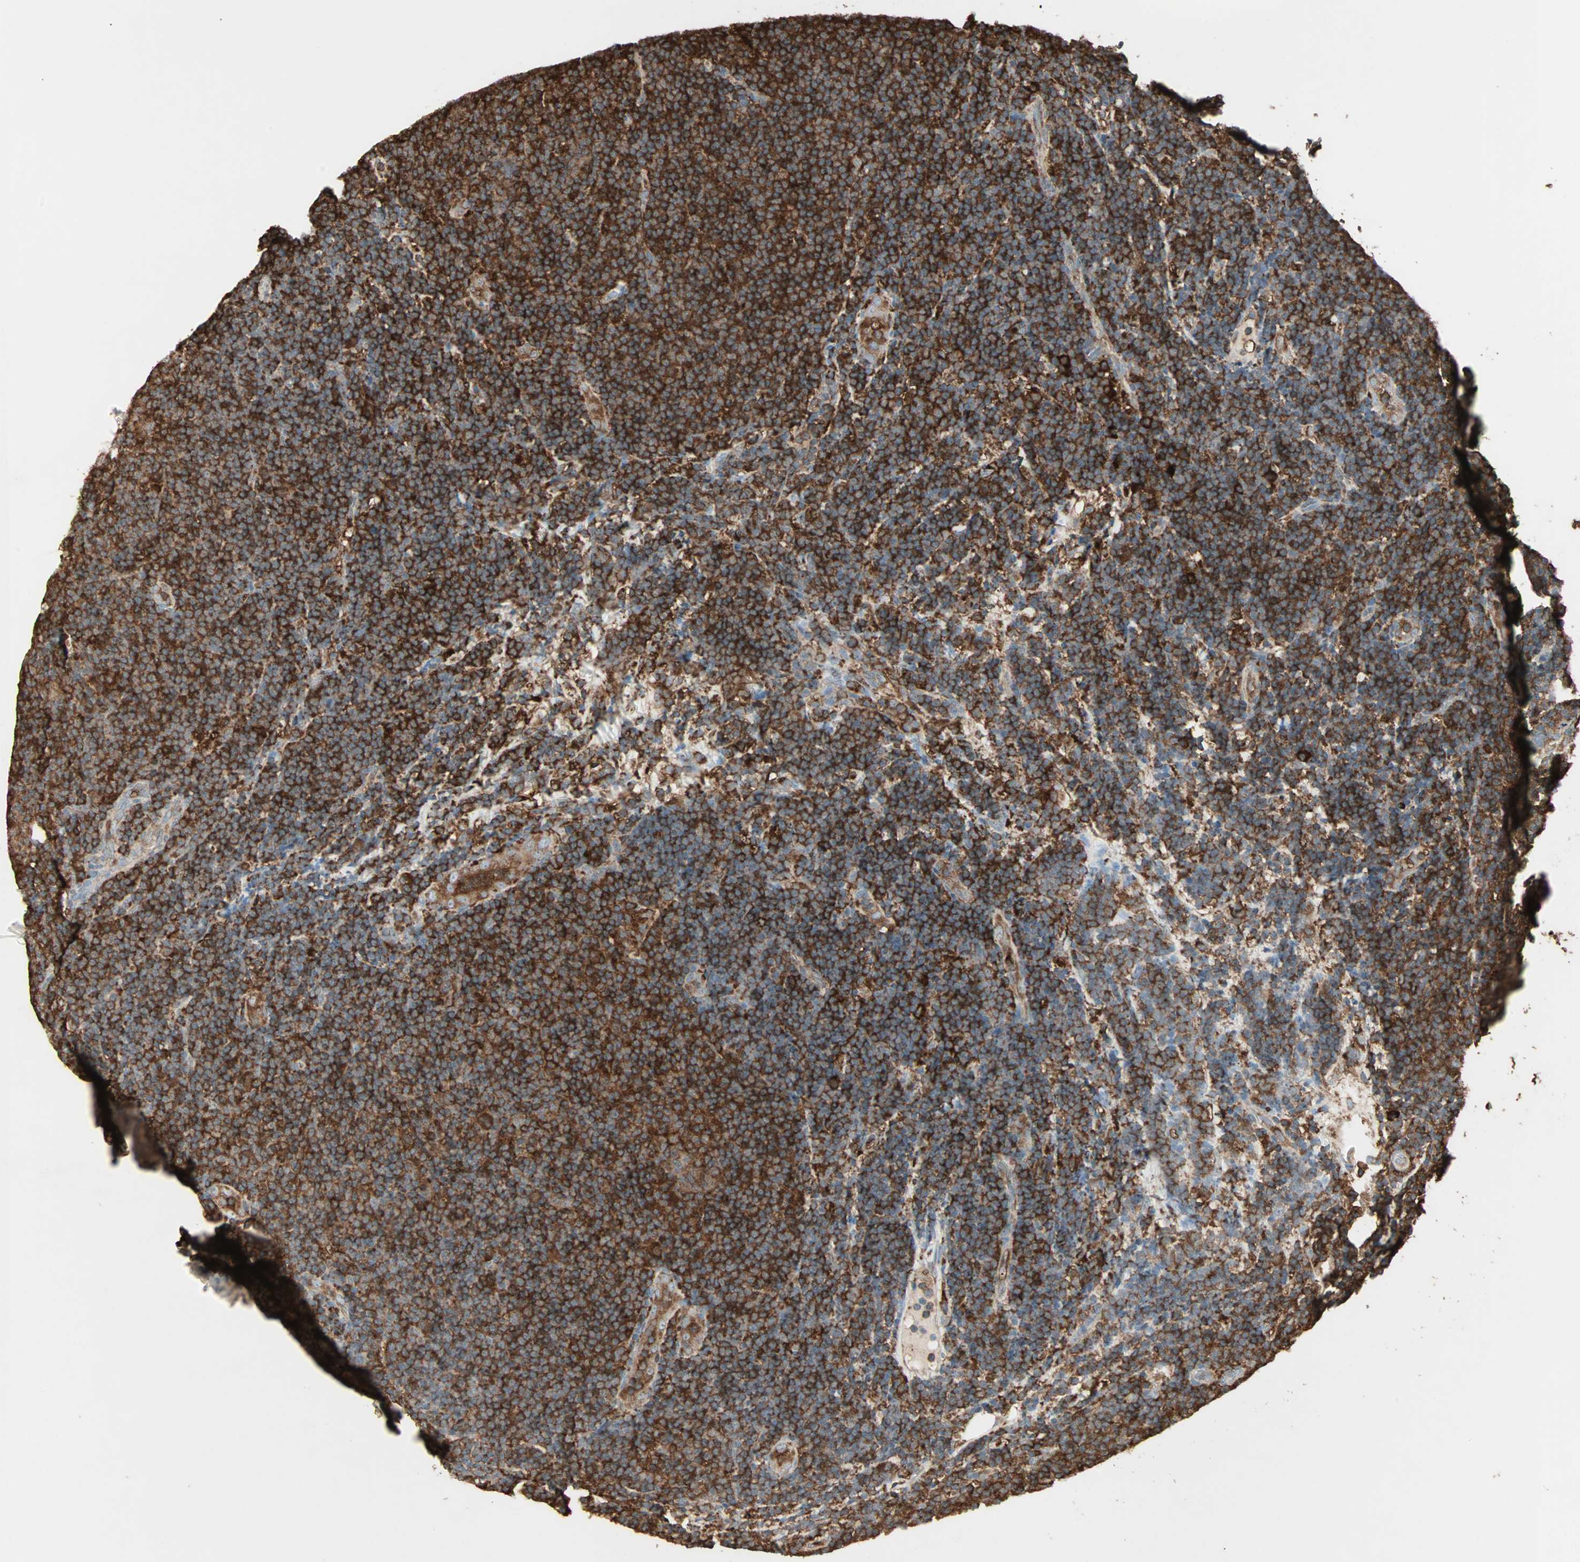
{"staining": {"intensity": "strong", "quantity": ">75%", "location": "cytoplasmic/membranous"}, "tissue": "lymphoma", "cell_type": "Tumor cells", "image_type": "cancer", "snomed": [{"axis": "morphology", "description": "Malignant lymphoma, non-Hodgkin's type, Low grade"}, {"axis": "topography", "description": "Lymph node"}], "caption": "Immunohistochemistry (IHC) of lymphoma shows high levels of strong cytoplasmic/membranous positivity in approximately >75% of tumor cells. Using DAB (brown) and hematoxylin (blue) stains, captured at high magnification using brightfield microscopy.", "gene": "MMP3", "patient": {"sex": "male", "age": 83}}